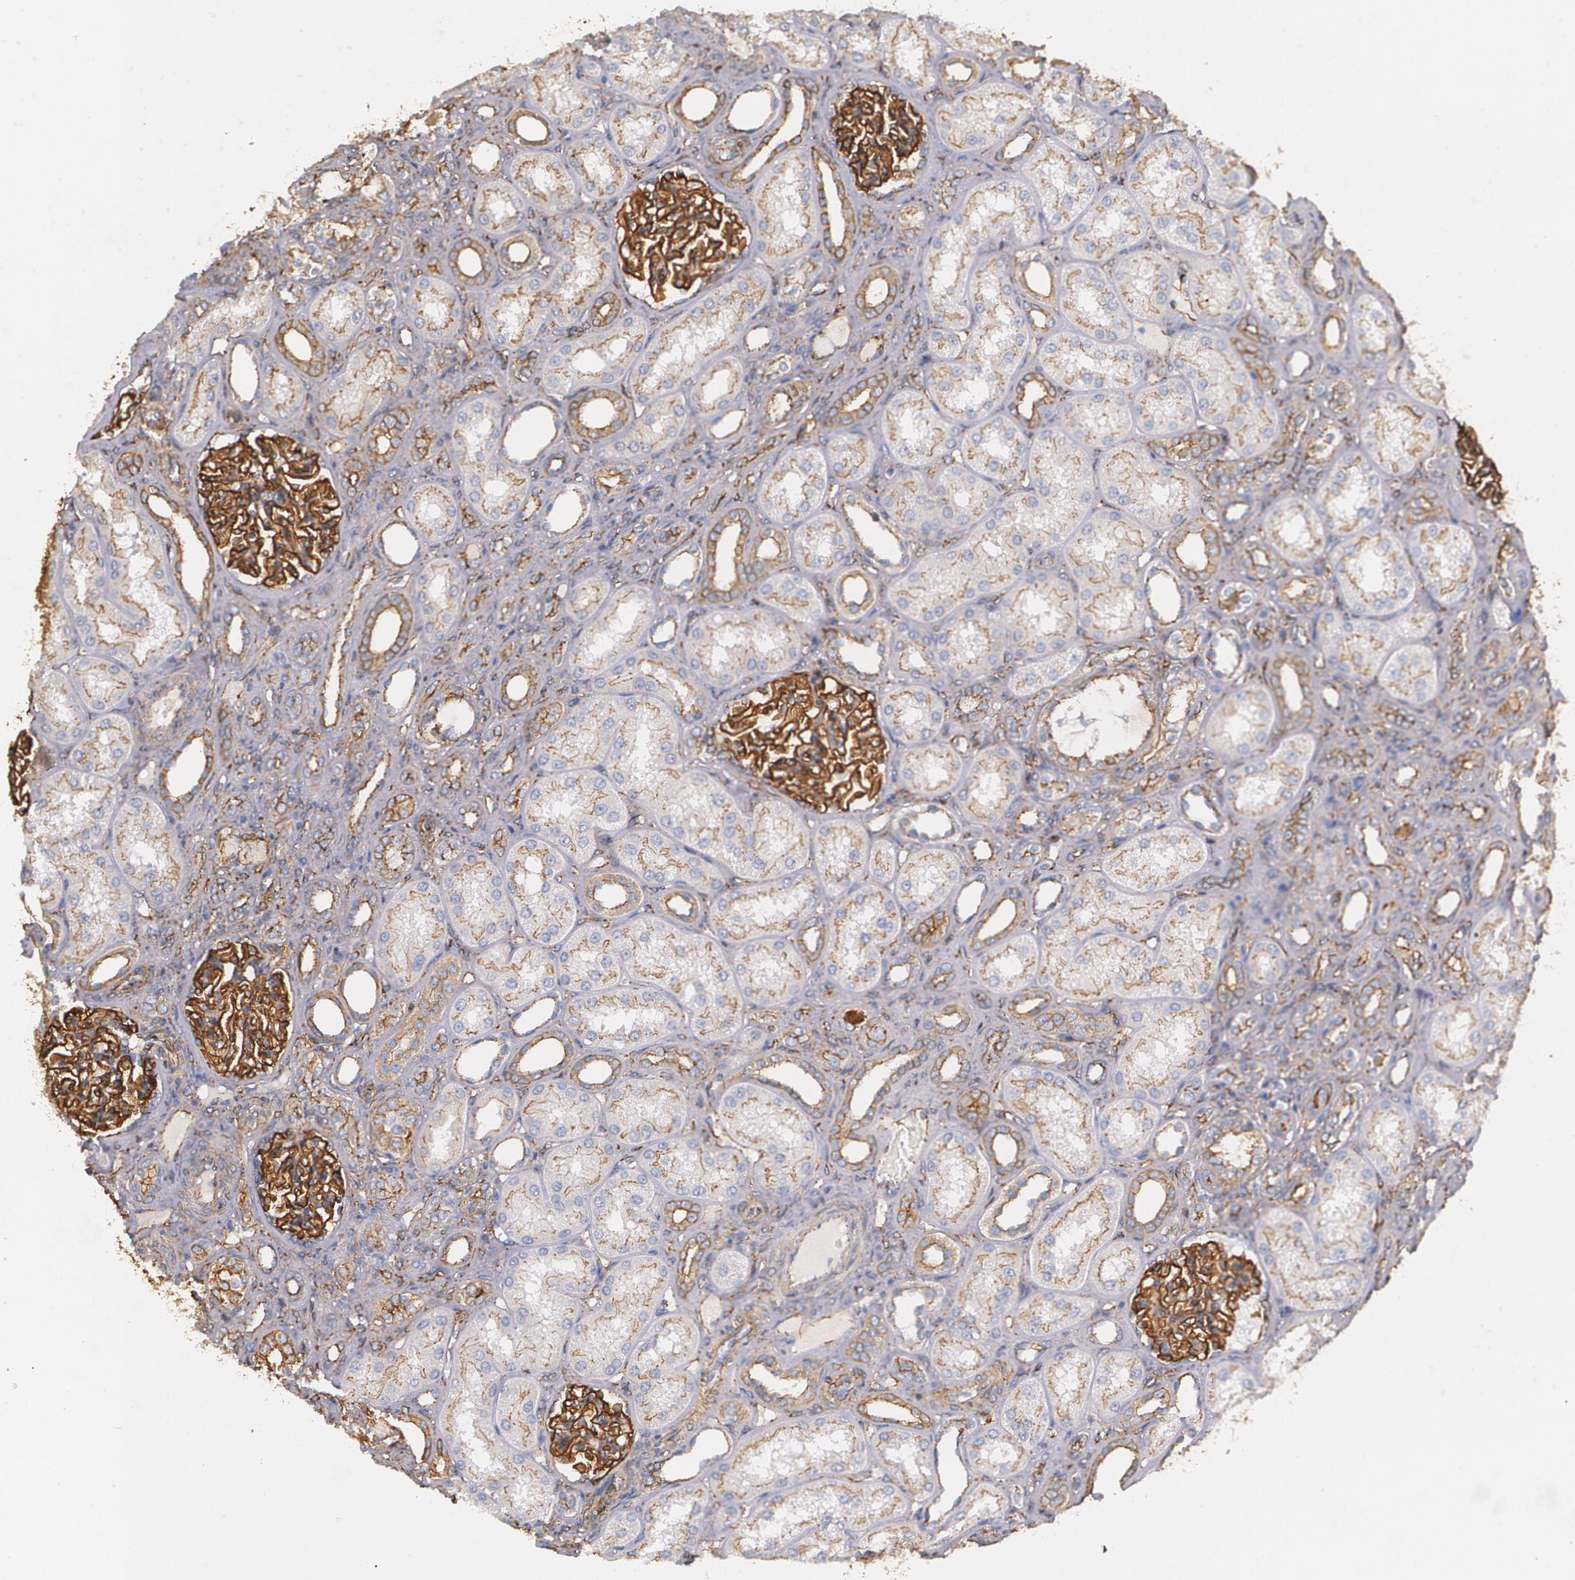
{"staining": {"intensity": "strong", "quantity": ">75%", "location": "cytoplasmic/membranous"}, "tissue": "kidney", "cell_type": "Cells in glomeruli", "image_type": "normal", "snomed": [{"axis": "morphology", "description": "Normal tissue, NOS"}, {"axis": "topography", "description": "Kidney"}], "caption": "Immunohistochemical staining of normal kidney demonstrates strong cytoplasmic/membranous protein positivity in approximately >75% of cells in glomeruli.", "gene": "TJP1", "patient": {"sex": "male", "age": 7}}